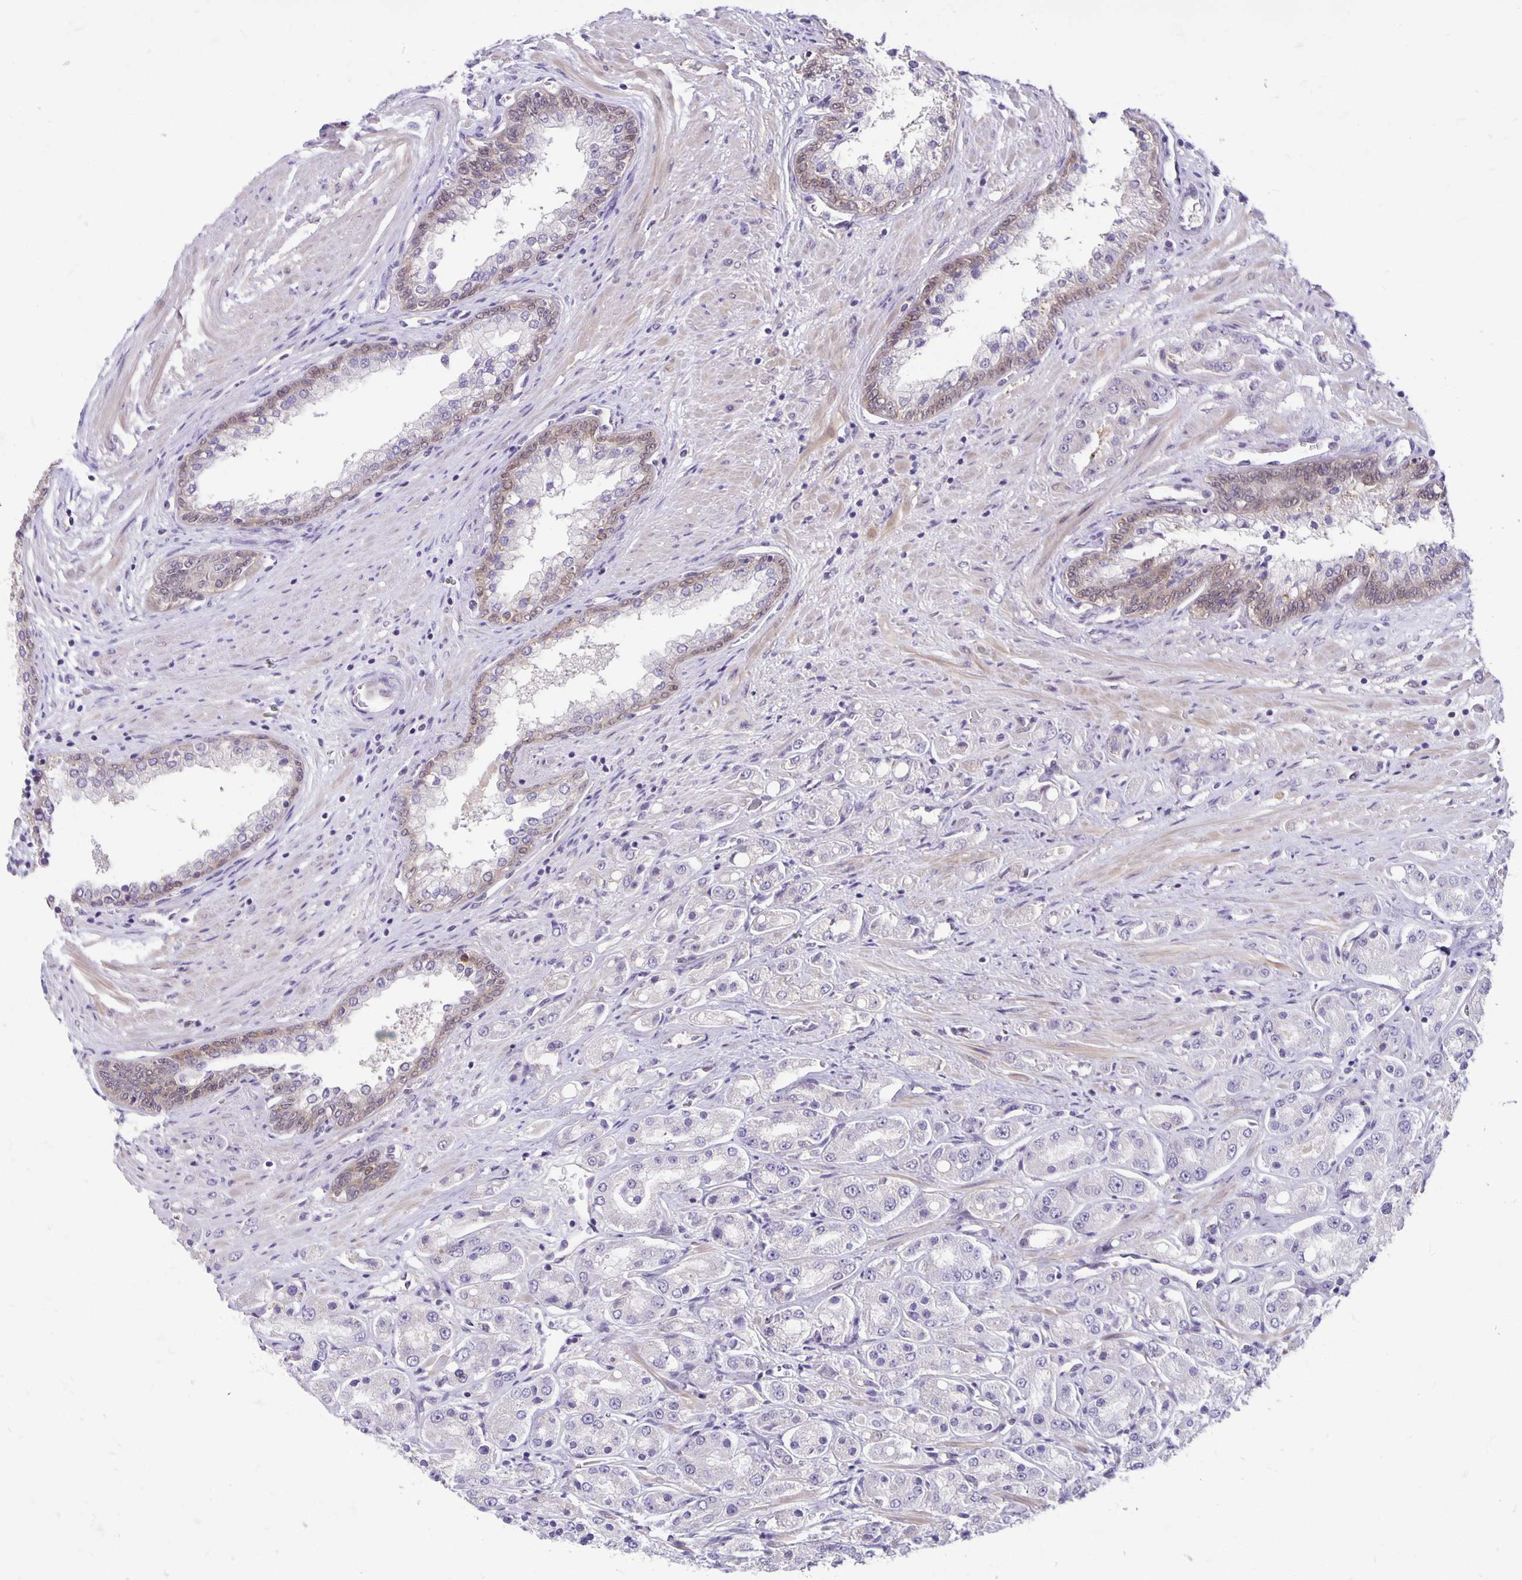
{"staining": {"intensity": "negative", "quantity": "none", "location": "none"}, "tissue": "prostate cancer", "cell_type": "Tumor cells", "image_type": "cancer", "snomed": [{"axis": "morphology", "description": "Adenocarcinoma, High grade"}, {"axis": "topography", "description": "Prostate"}], "caption": "High magnification brightfield microscopy of adenocarcinoma (high-grade) (prostate) stained with DAB (3,3'-diaminobenzidine) (brown) and counterstained with hematoxylin (blue): tumor cells show no significant positivity. (Stains: DAB (3,3'-diaminobenzidine) immunohistochemistry (IHC) with hematoxylin counter stain, Microscopy: brightfield microscopy at high magnification).", "gene": "TAX1BP3", "patient": {"sex": "male", "age": 67}}